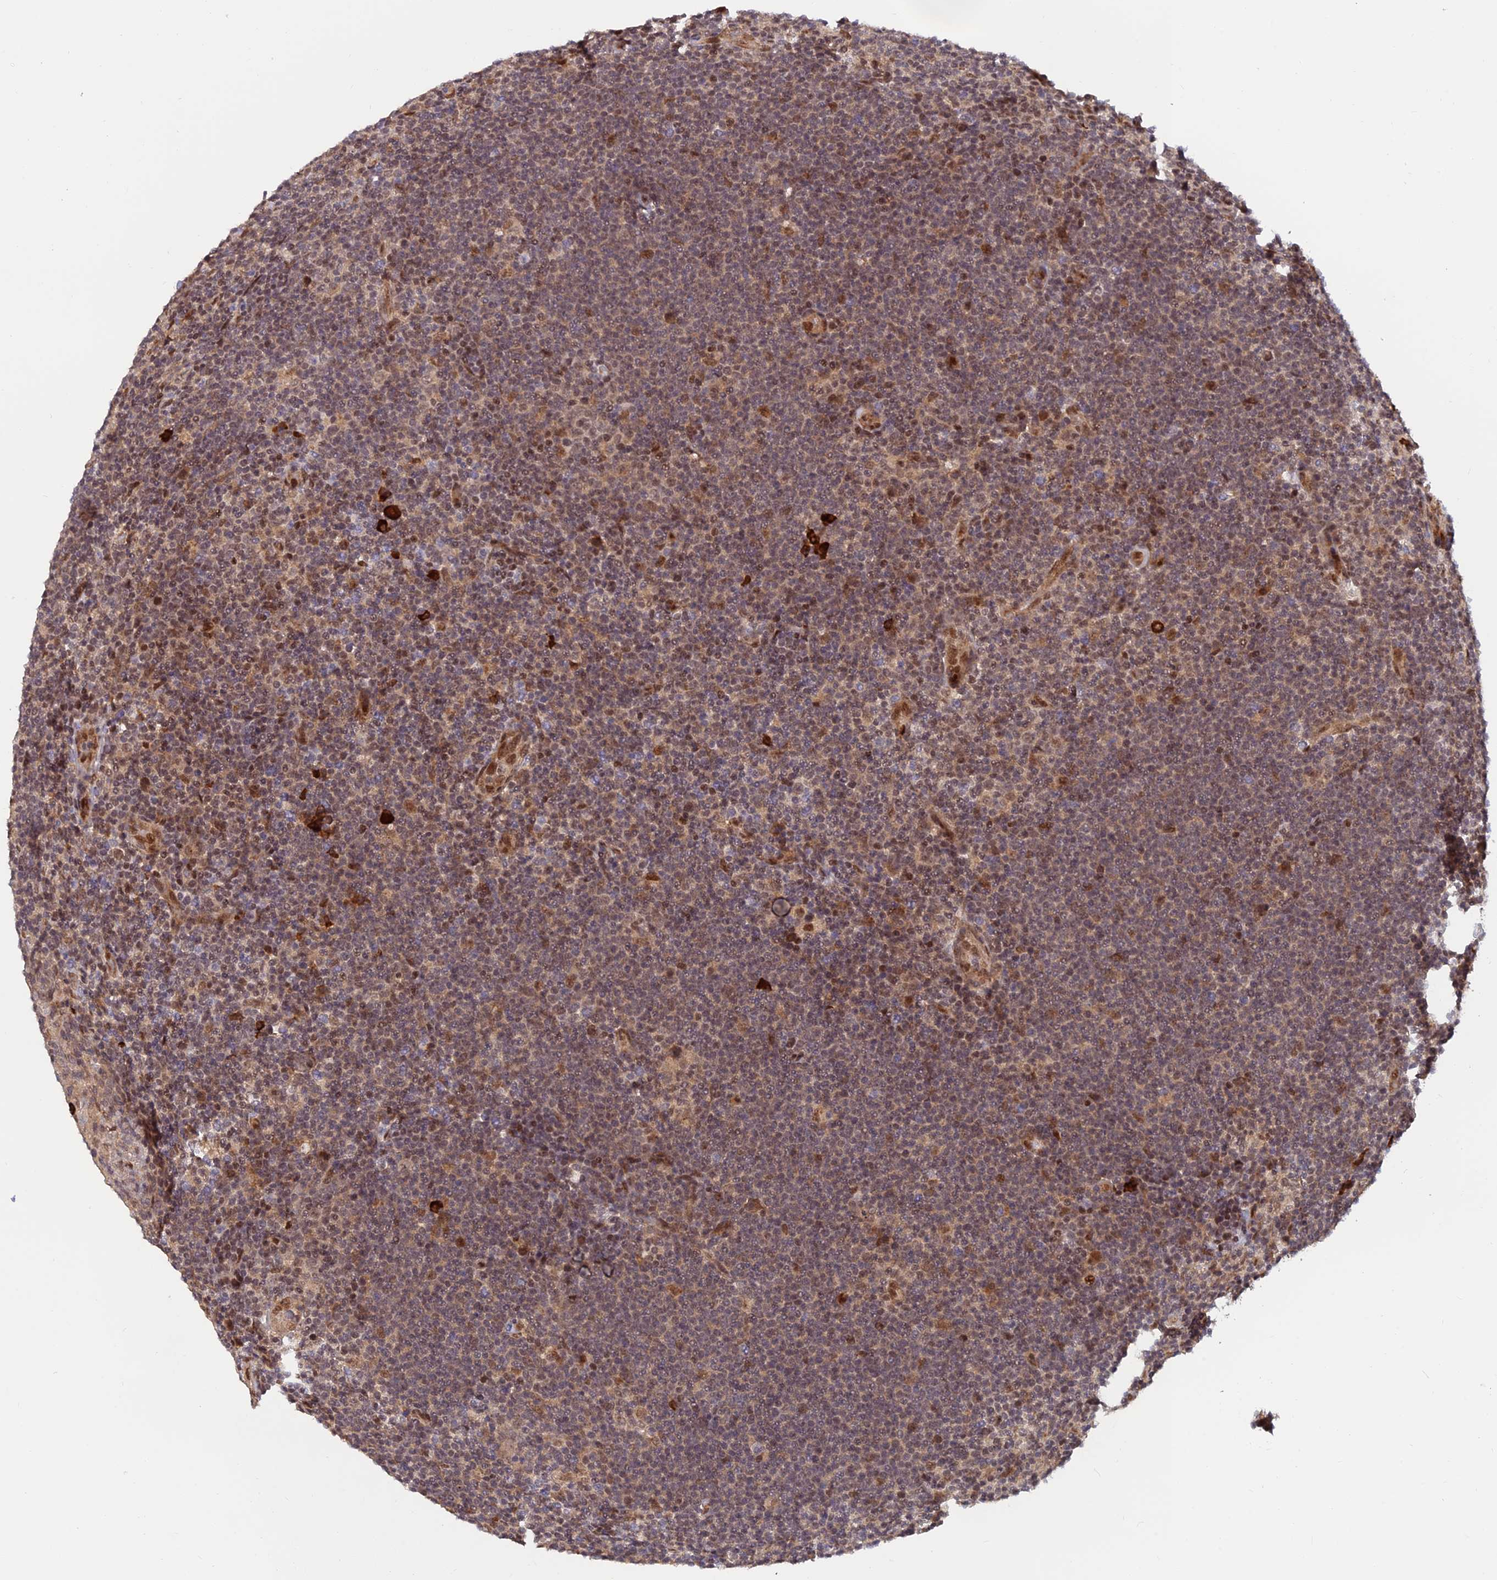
{"staining": {"intensity": "weak", "quantity": "<25%", "location": "nuclear"}, "tissue": "lymphoma", "cell_type": "Tumor cells", "image_type": "cancer", "snomed": [{"axis": "morphology", "description": "Hodgkin's disease, NOS"}, {"axis": "topography", "description": "Lymph node"}], "caption": "The photomicrograph reveals no staining of tumor cells in Hodgkin's disease.", "gene": "ZNF565", "patient": {"sex": "female", "age": 57}}